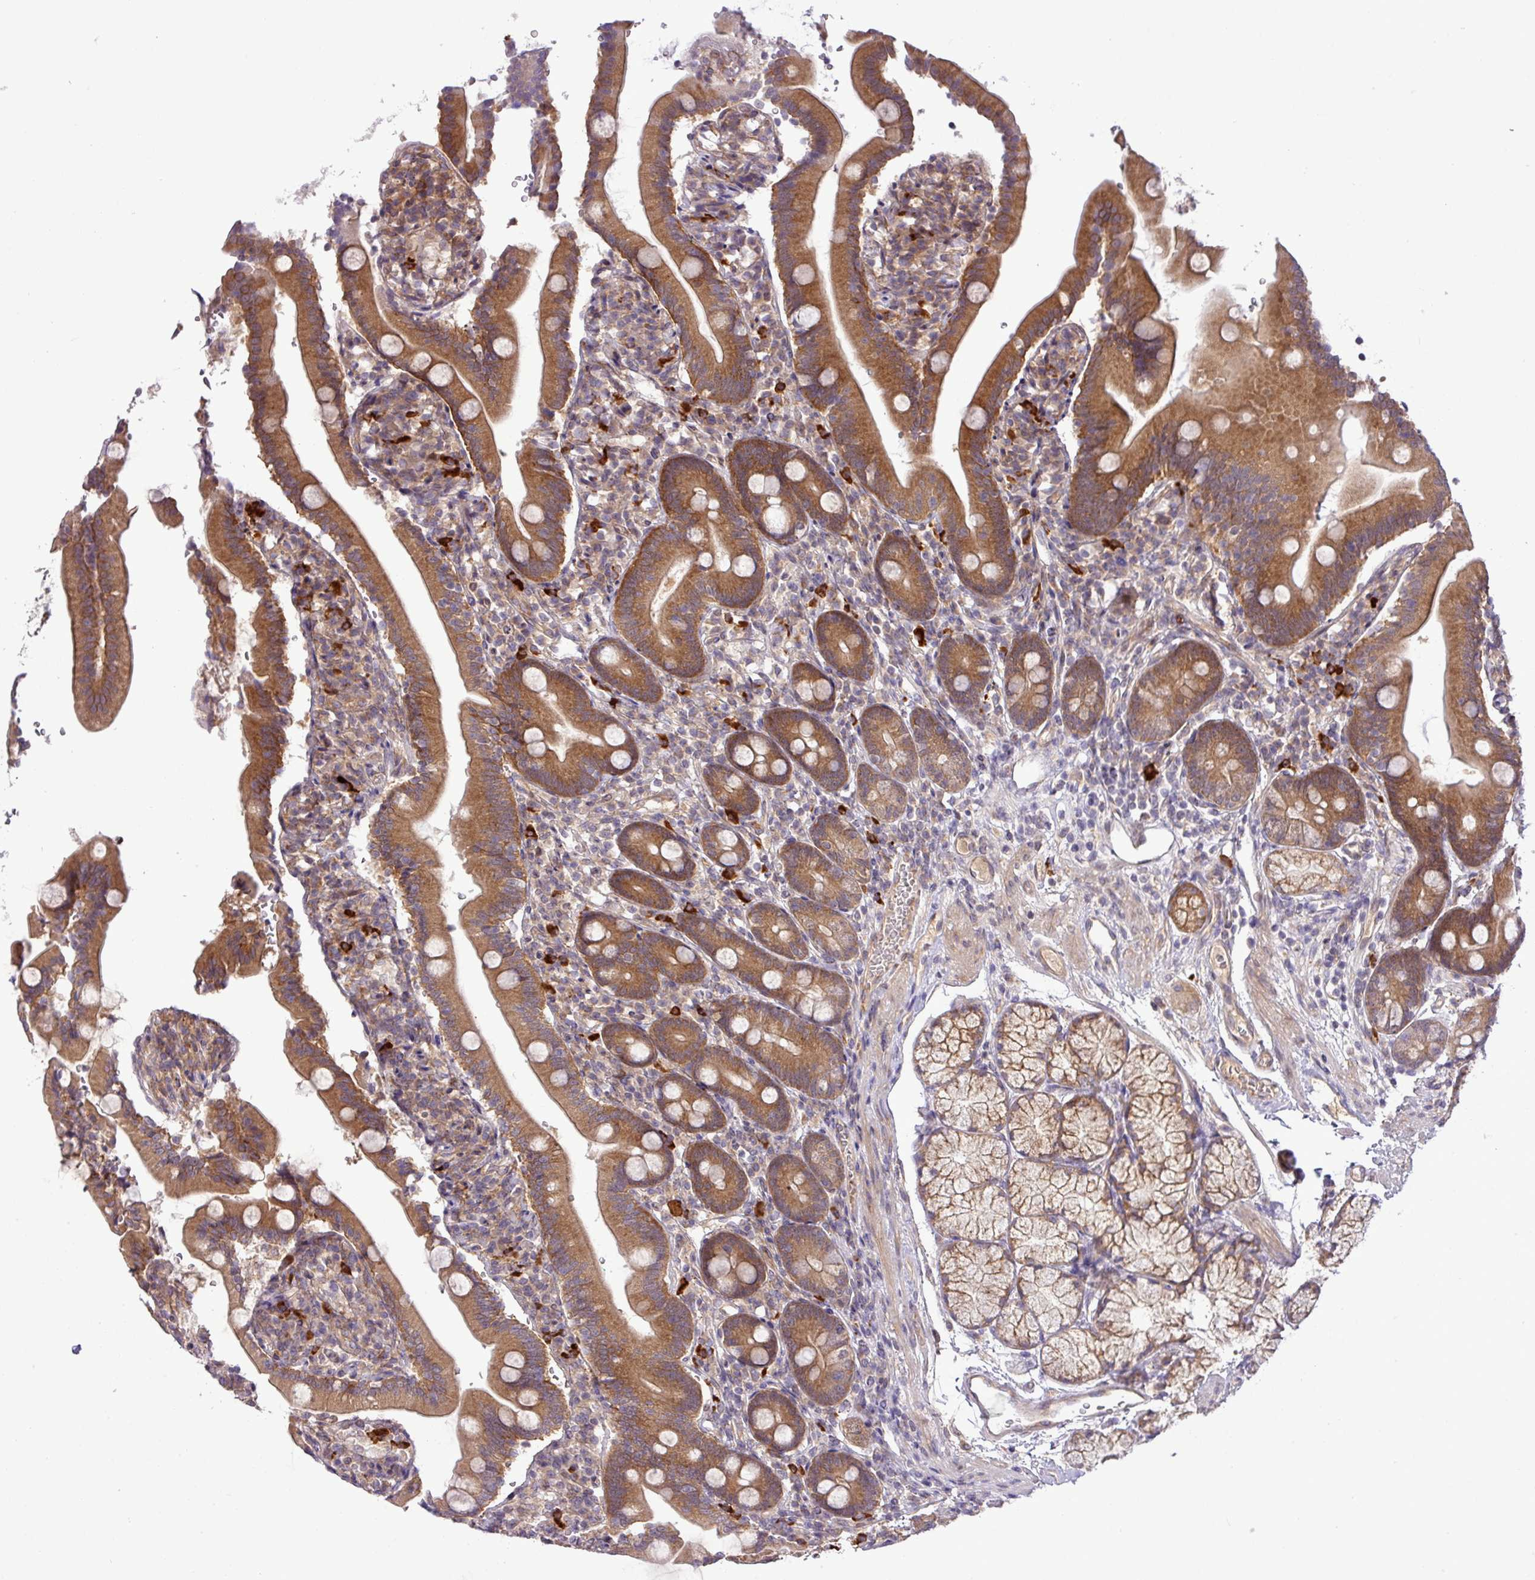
{"staining": {"intensity": "strong", "quantity": ">75%", "location": "cytoplasmic/membranous"}, "tissue": "duodenum", "cell_type": "Glandular cells", "image_type": "normal", "snomed": [{"axis": "morphology", "description": "Normal tissue, NOS"}, {"axis": "topography", "description": "Duodenum"}], "caption": "Immunohistochemistry (IHC) micrograph of benign duodenum: human duodenum stained using IHC demonstrates high levels of strong protein expression localized specifically in the cytoplasmic/membranous of glandular cells, appearing as a cytoplasmic/membranous brown color.", "gene": "FAM222B", "patient": {"sex": "female", "age": 67}}